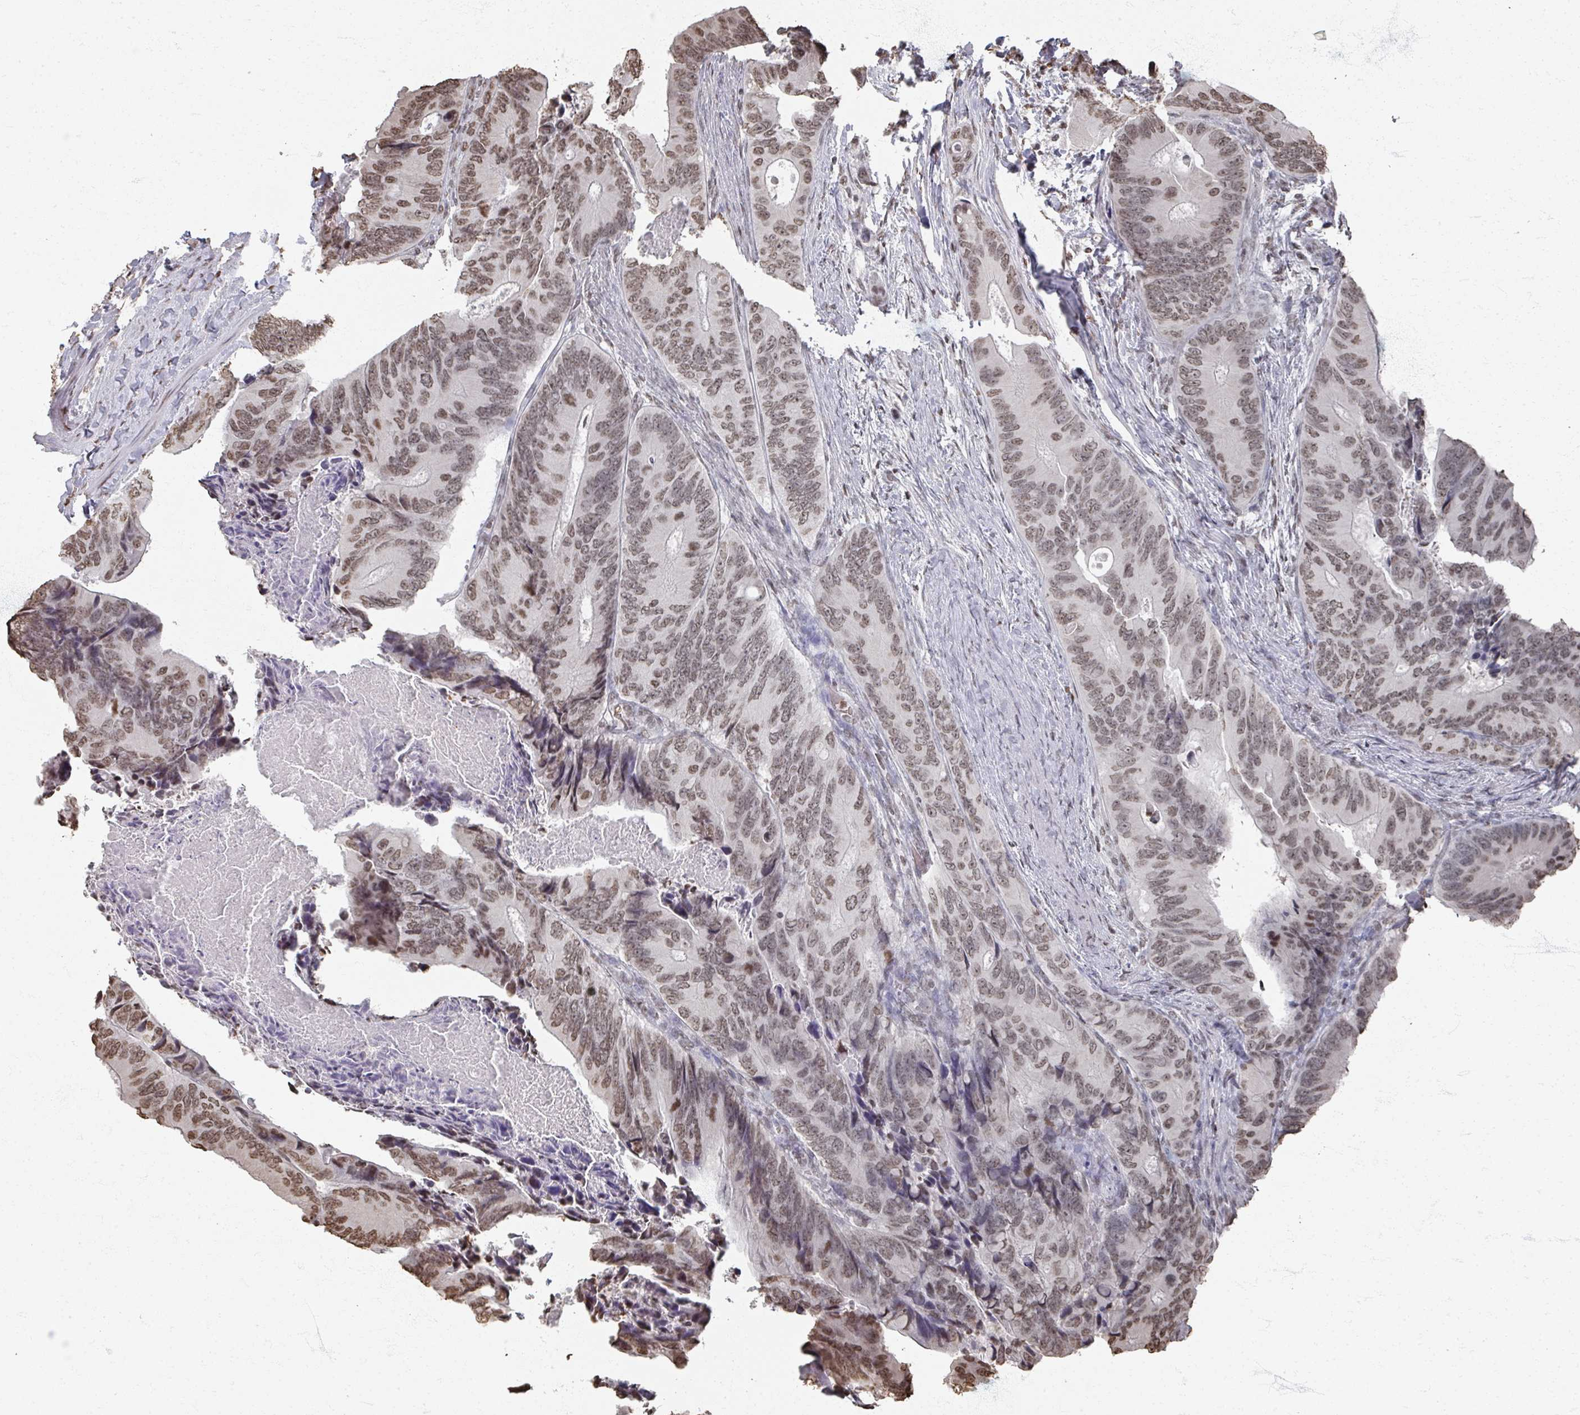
{"staining": {"intensity": "moderate", "quantity": ">75%", "location": "nuclear"}, "tissue": "colorectal cancer", "cell_type": "Tumor cells", "image_type": "cancer", "snomed": [{"axis": "morphology", "description": "Adenocarcinoma, NOS"}, {"axis": "topography", "description": "Colon"}], "caption": "Colorectal adenocarcinoma stained with a brown dye exhibits moderate nuclear positive positivity in approximately >75% of tumor cells.", "gene": "DCUN1D5", "patient": {"sex": "male", "age": 84}}